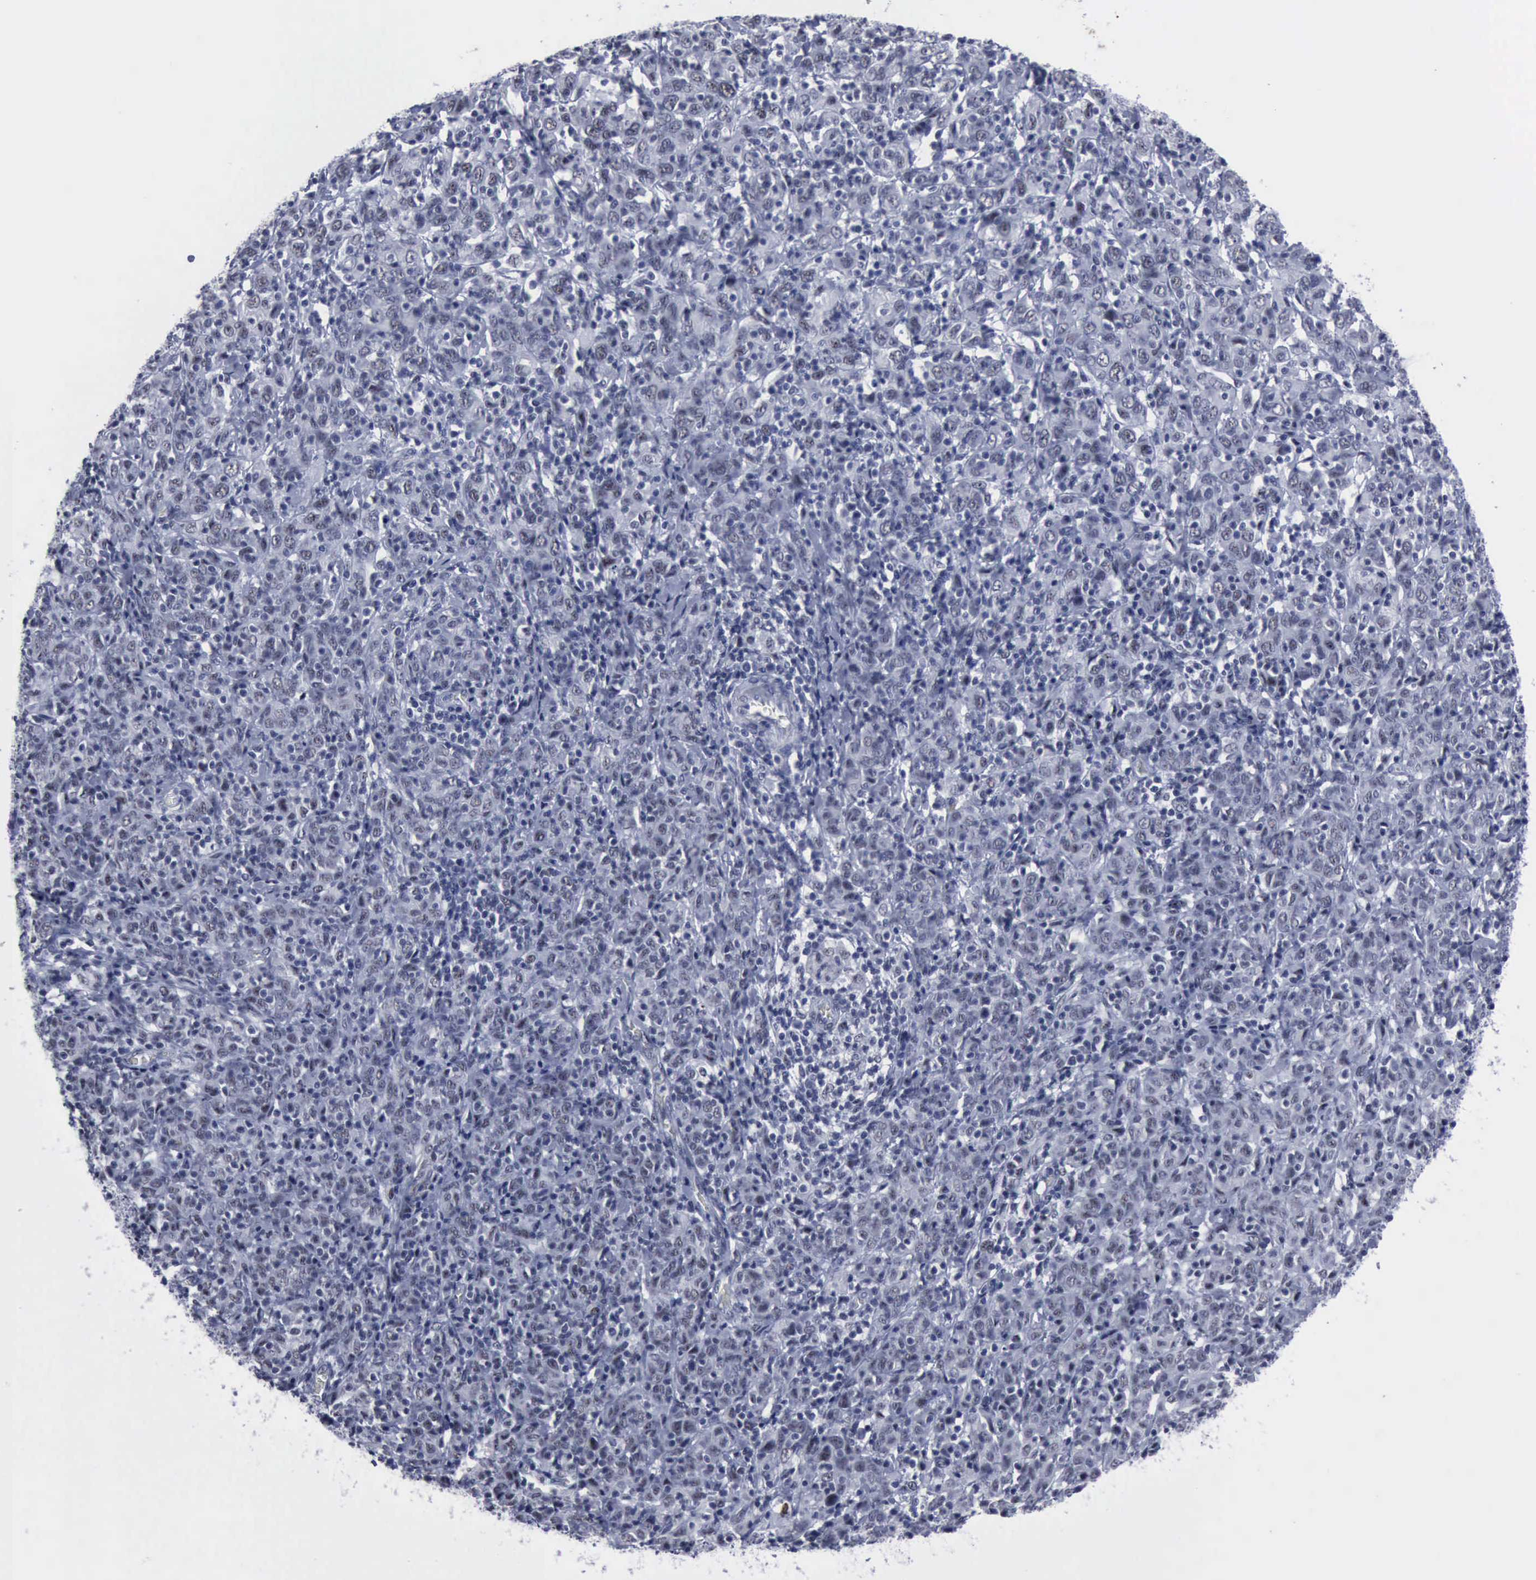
{"staining": {"intensity": "negative", "quantity": "none", "location": "none"}, "tissue": "cervical cancer", "cell_type": "Tumor cells", "image_type": "cancer", "snomed": [{"axis": "morphology", "description": "Normal tissue, NOS"}, {"axis": "morphology", "description": "Squamous cell carcinoma, NOS"}, {"axis": "topography", "description": "Cervix"}], "caption": "Image shows no protein expression in tumor cells of squamous cell carcinoma (cervical) tissue.", "gene": "BRD1", "patient": {"sex": "female", "age": 67}}